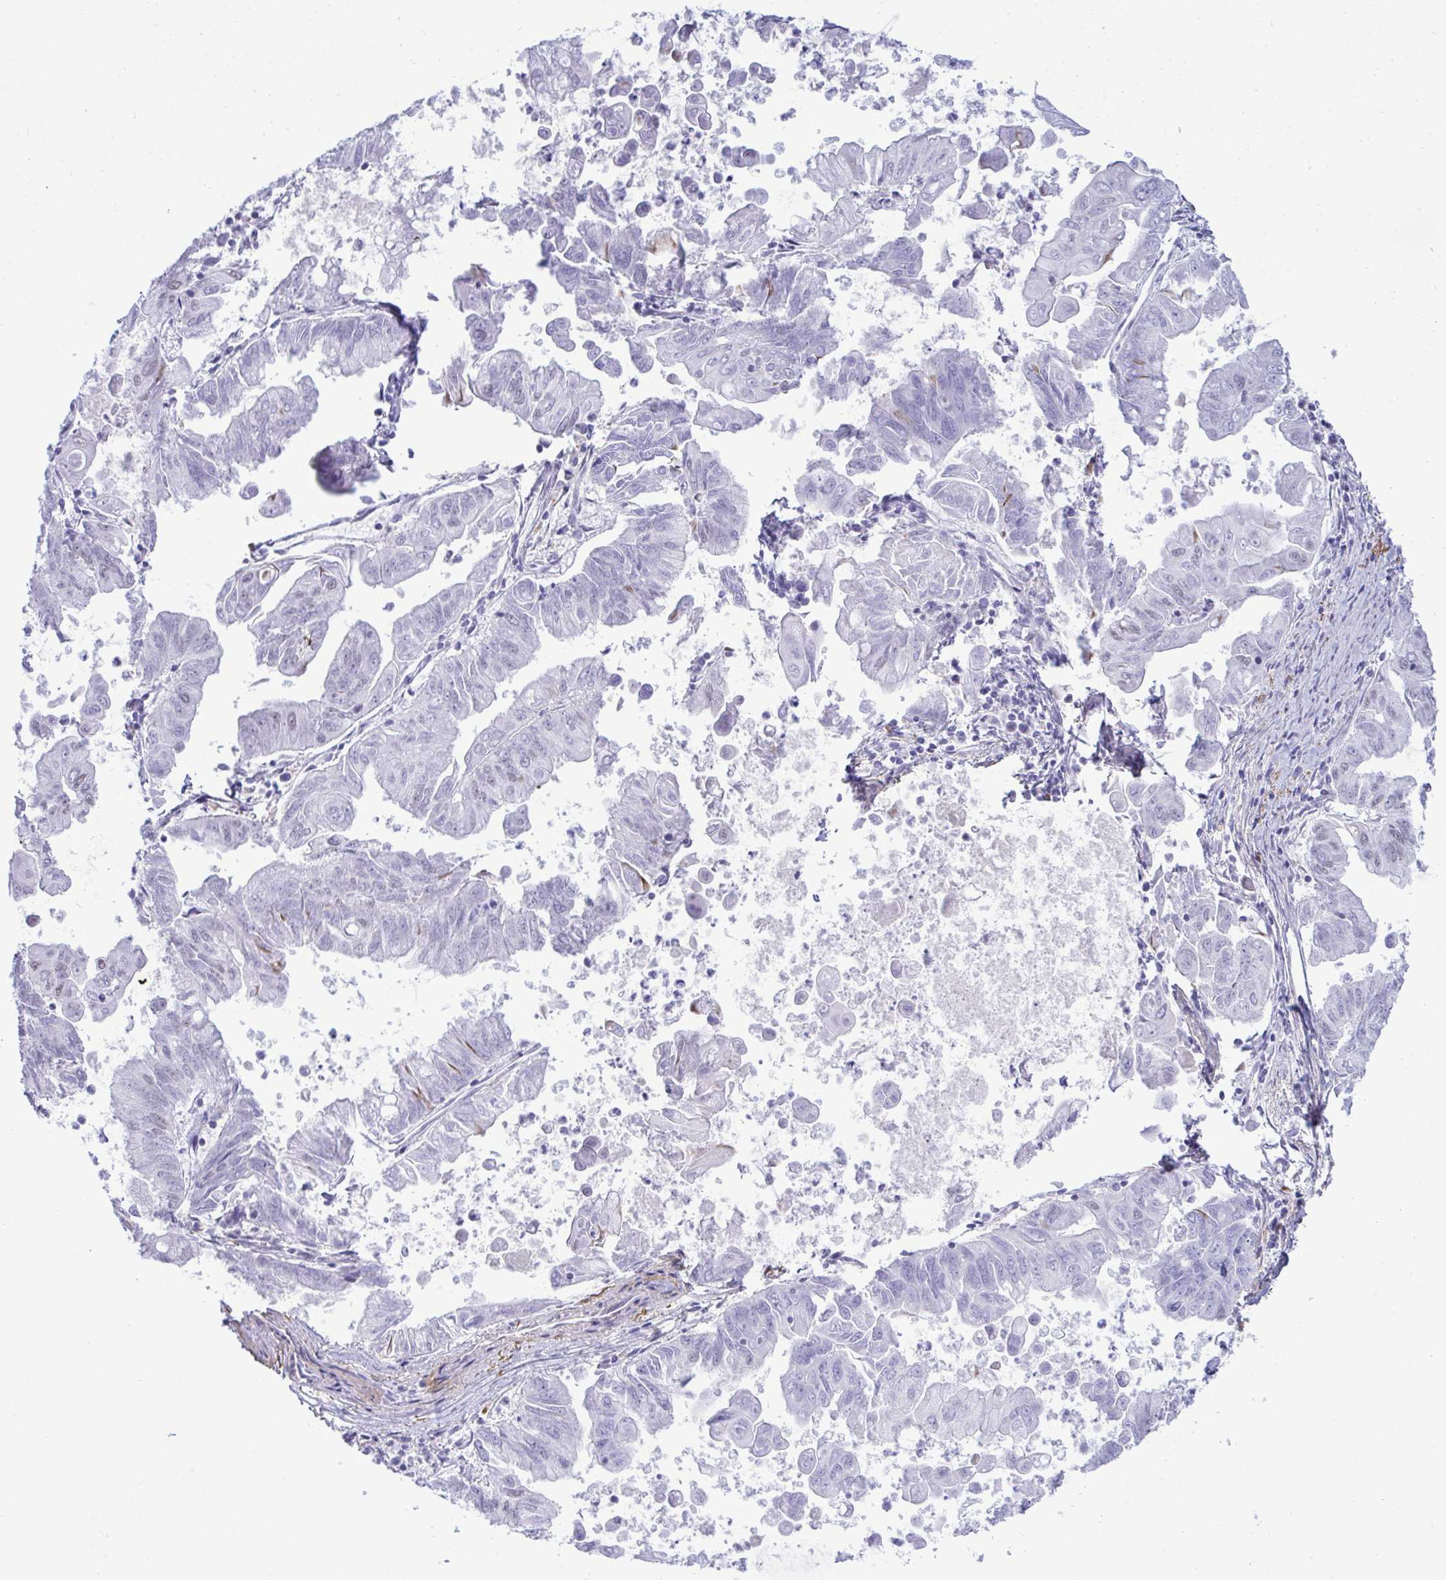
{"staining": {"intensity": "weak", "quantity": "25%-75%", "location": "nuclear"}, "tissue": "stomach cancer", "cell_type": "Tumor cells", "image_type": "cancer", "snomed": [{"axis": "morphology", "description": "Adenocarcinoma, NOS"}, {"axis": "topography", "description": "Stomach, upper"}], "caption": "Tumor cells demonstrate low levels of weak nuclear positivity in approximately 25%-75% of cells in stomach cancer. The staining is performed using DAB brown chromogen to label protein expression. The nuclei are counter-stained blue using hematoxylin.", "gene": "ELN", "patient": {"sex": "male", "age": 80}}